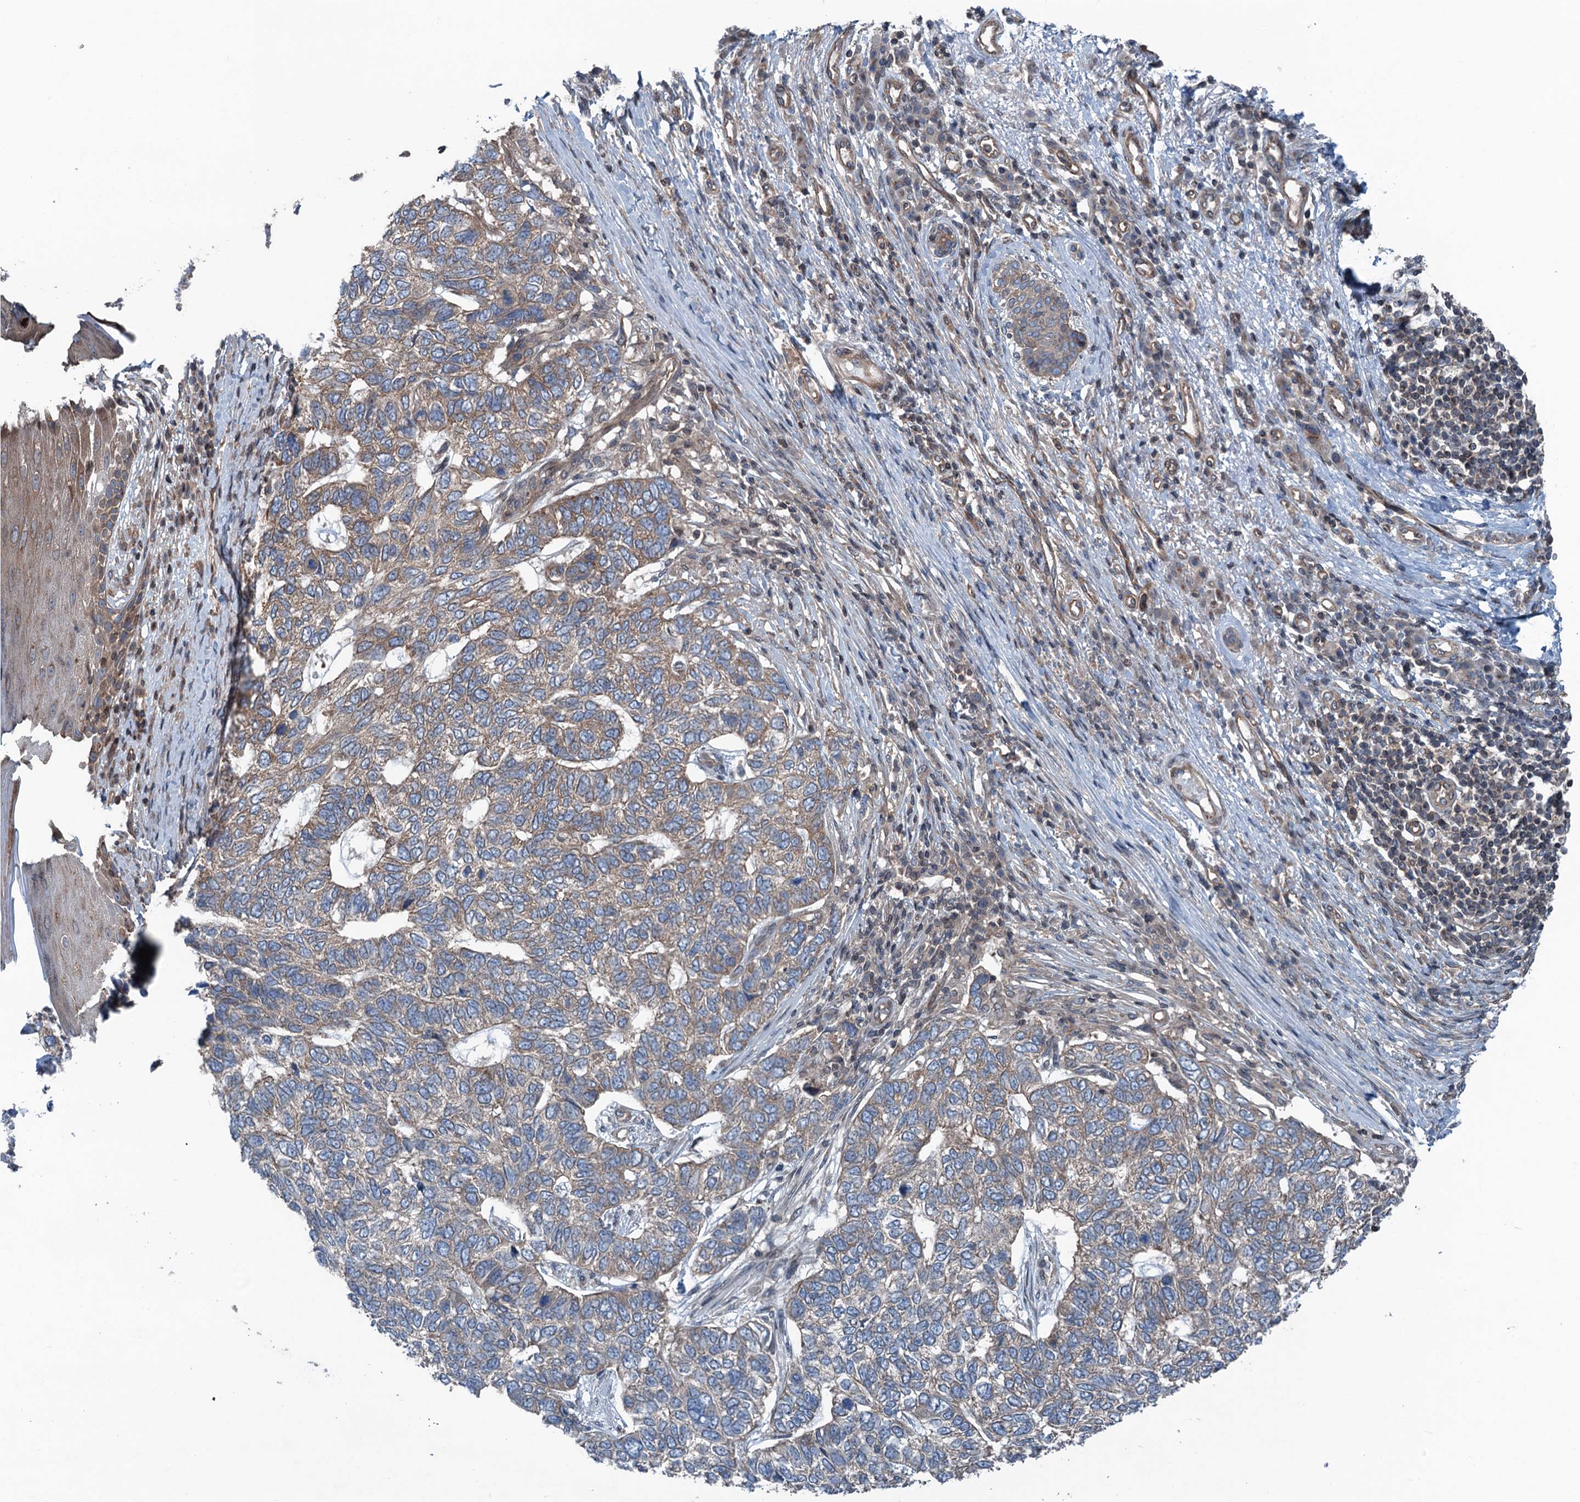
{"staining": {"intensity": "weak", "quantity": ">75%", "location": "cytoplasmic/membranous"}, "tissue": "skin cancer", "cell_type": "Tumor cells", "image_type": "cancer", "snomed": [{"axis": "morphology", "description": "Basal cell carcinoma"}, {"axis": "topography", "description": "Skin"}], "caption": "Tumor cells show low levels of weak cytoplasmic/membranous positivity in about >75% of cells in human skin cancer.", "gene": "TRAPPC8", "patient": {"sex": "female", "age": 65}}